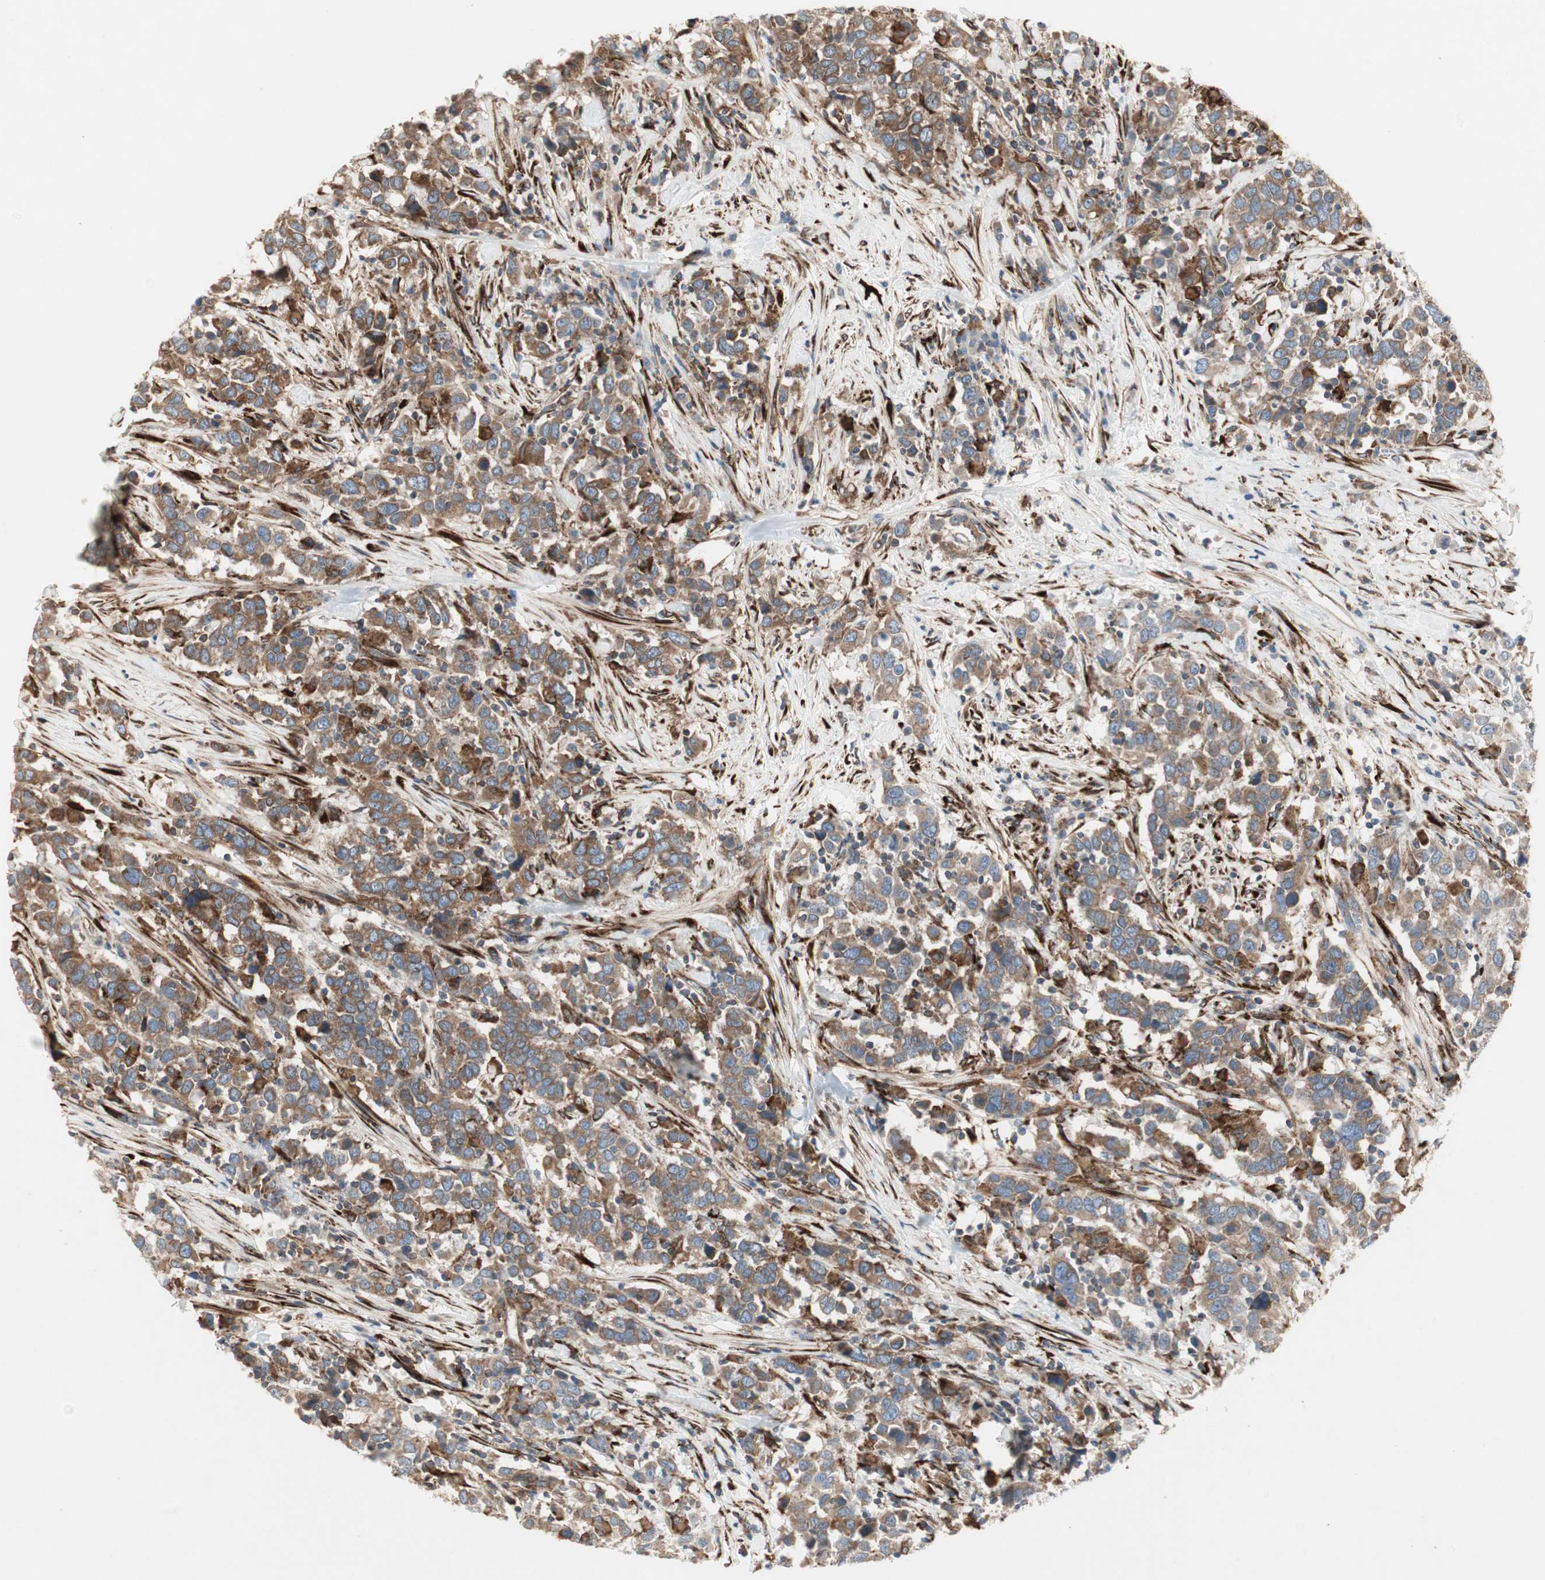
{"staining": {"intensity": "moderate", "quantity": ">75%", "location": "cytoplasmic/membranous"}, "tissue": "urothelial cancer", "cell_type": "Tumor cells", "image_type": "cancer", "snomed": [{"axis": "morphology", "description": "Urothelial carcinoma, High grade"}, {"axis": "topography", "description": "Urinary bladder"}], "caption": "A brown stain labels moderate cytoplasmic/membranous staining of a protein in urothelial cancer tumor cells. (Brightfield microscopy of DAB IHC at high magnification).", "gene": "H6PD", "patient": {"sex": "male", "age": 61}}